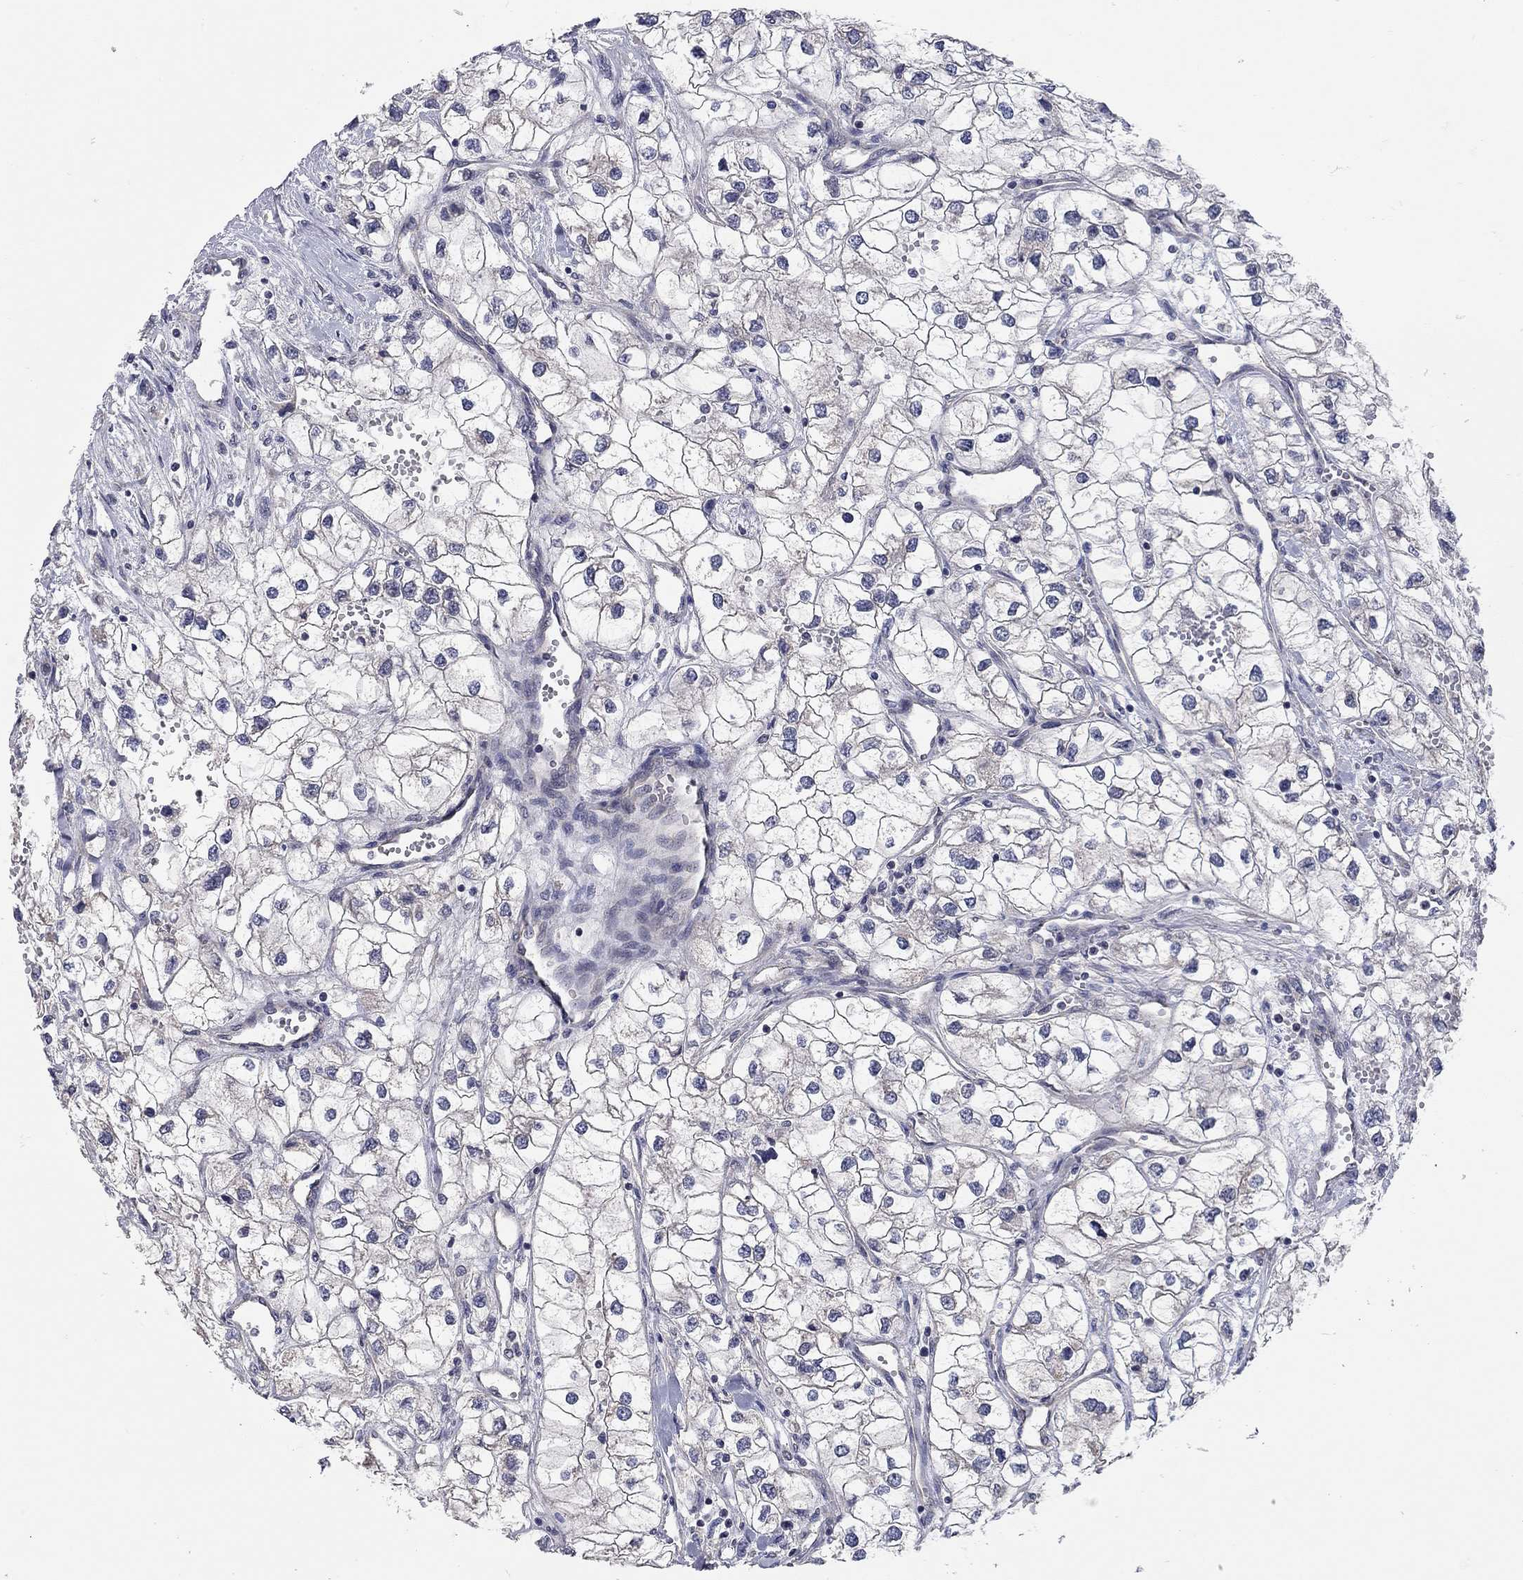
{"staining": {"intensity": "negative", "quantity": "none", "location": "none"}, "tissue": "renal cancer", "cell_type": "Tumor cells", "image_type": "cancer", "snomed": [{"axis": "morphology", "description": "Adenocarcinoma, NOS"}, {"axis": "topography", "description": "Kidney"}], "caption": "DAB (3,3'-diaminobenzidine) immunohistochemical staining of human renal adenocarcinoma displays no significant staining in tumor cells. (DAB immunohistochemistry (IHC), high magnification).", "gene": "WASF3", "patient": {"sex": "male", "age": 59}}